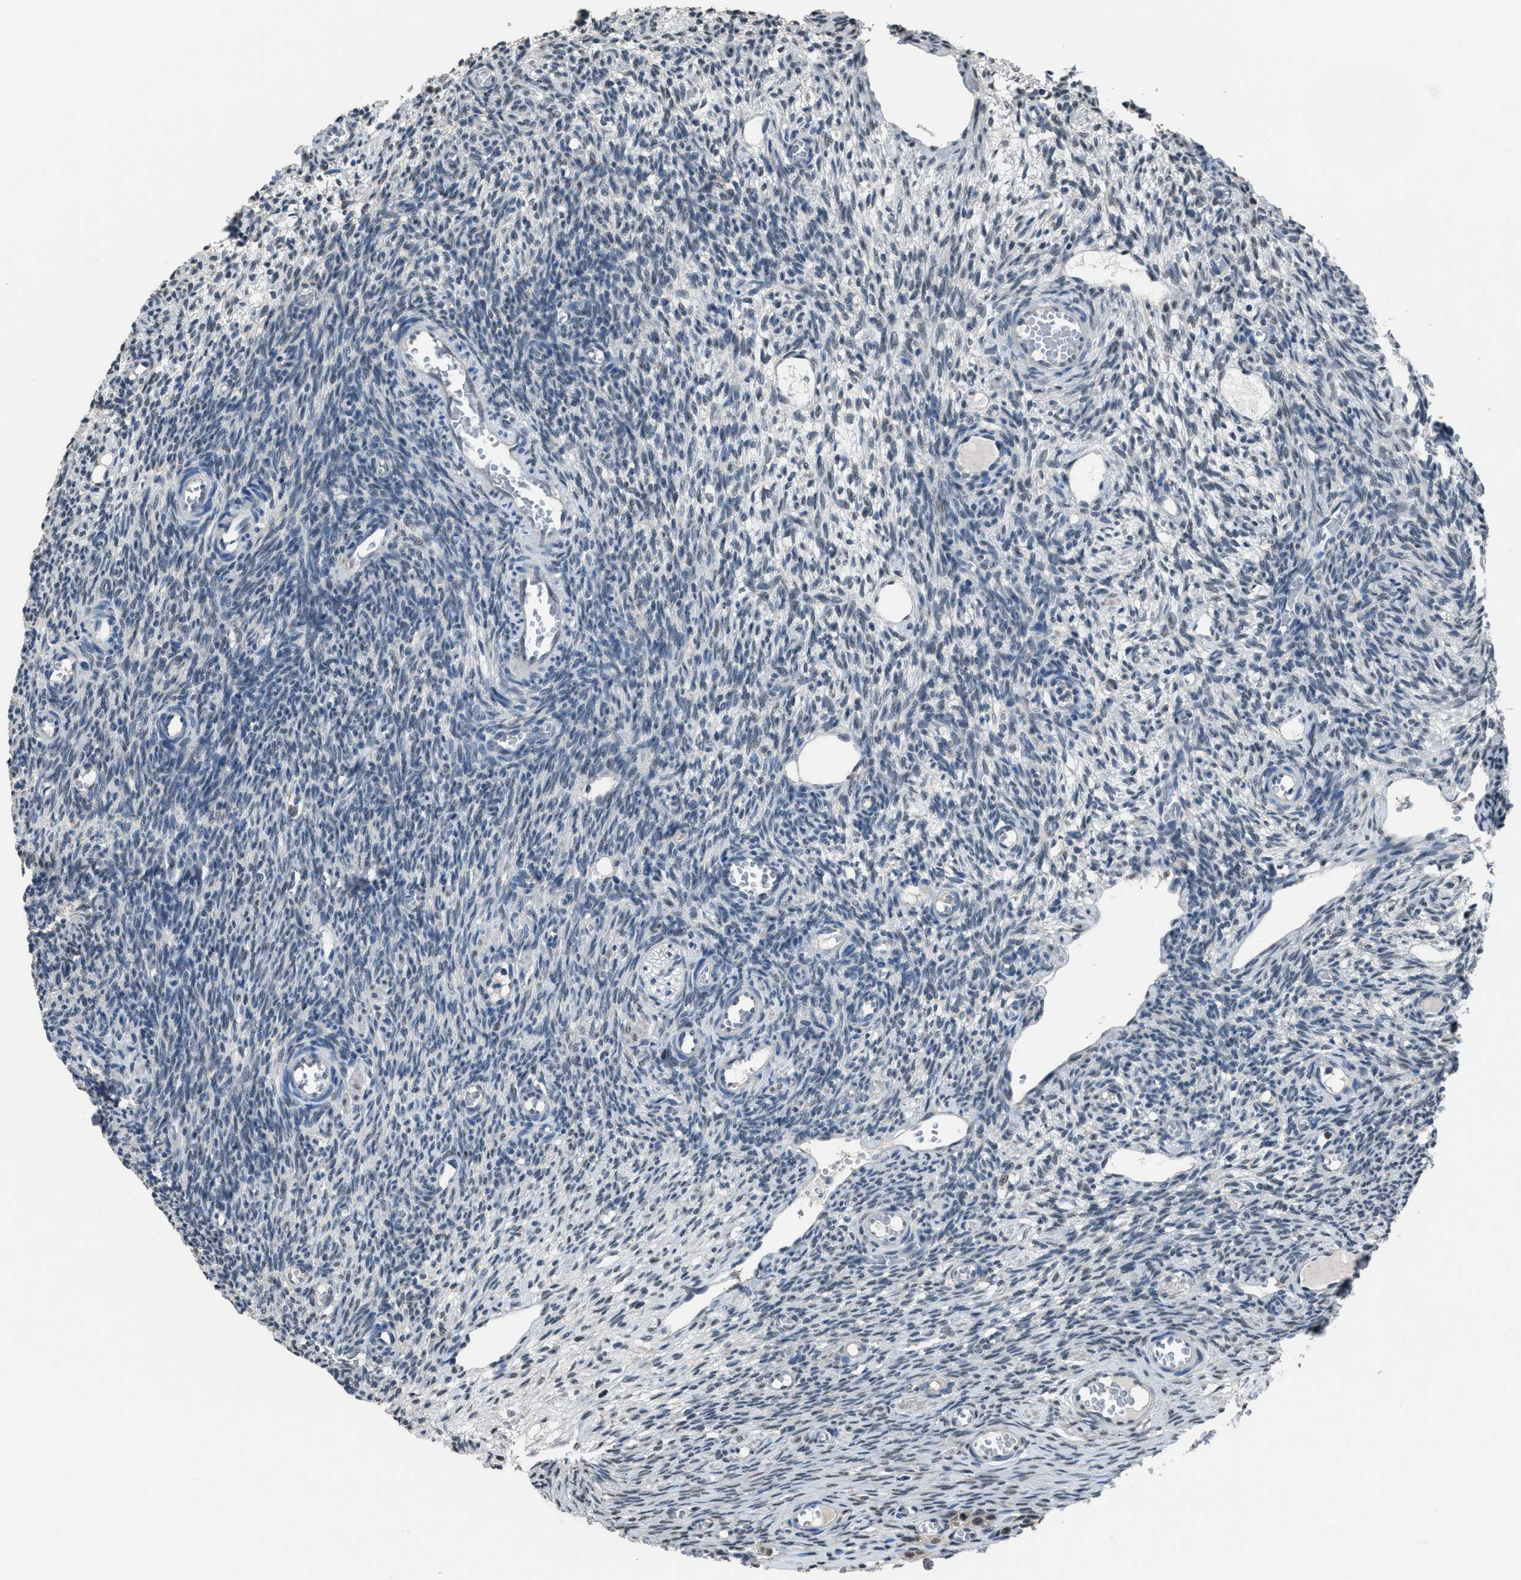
{"staining": {"intensity": "weak", "quantity": "<25%", "location": "cytoplasmic/membranous"}, "tissue": "ovary", "cell_type": "Ovarian stroma cells", "image_type": "normal", "snomed": [{"axis": "morphology", "description": "Normal tissue, NOS"}, {"axis": "topography", "description": "Ovary"}], "caption": "Image shows no protein positivity in ovarian stroma cells of benign ovary.", "gene": "ZNF276", "patient": {"sex": "female", "age": 27}}